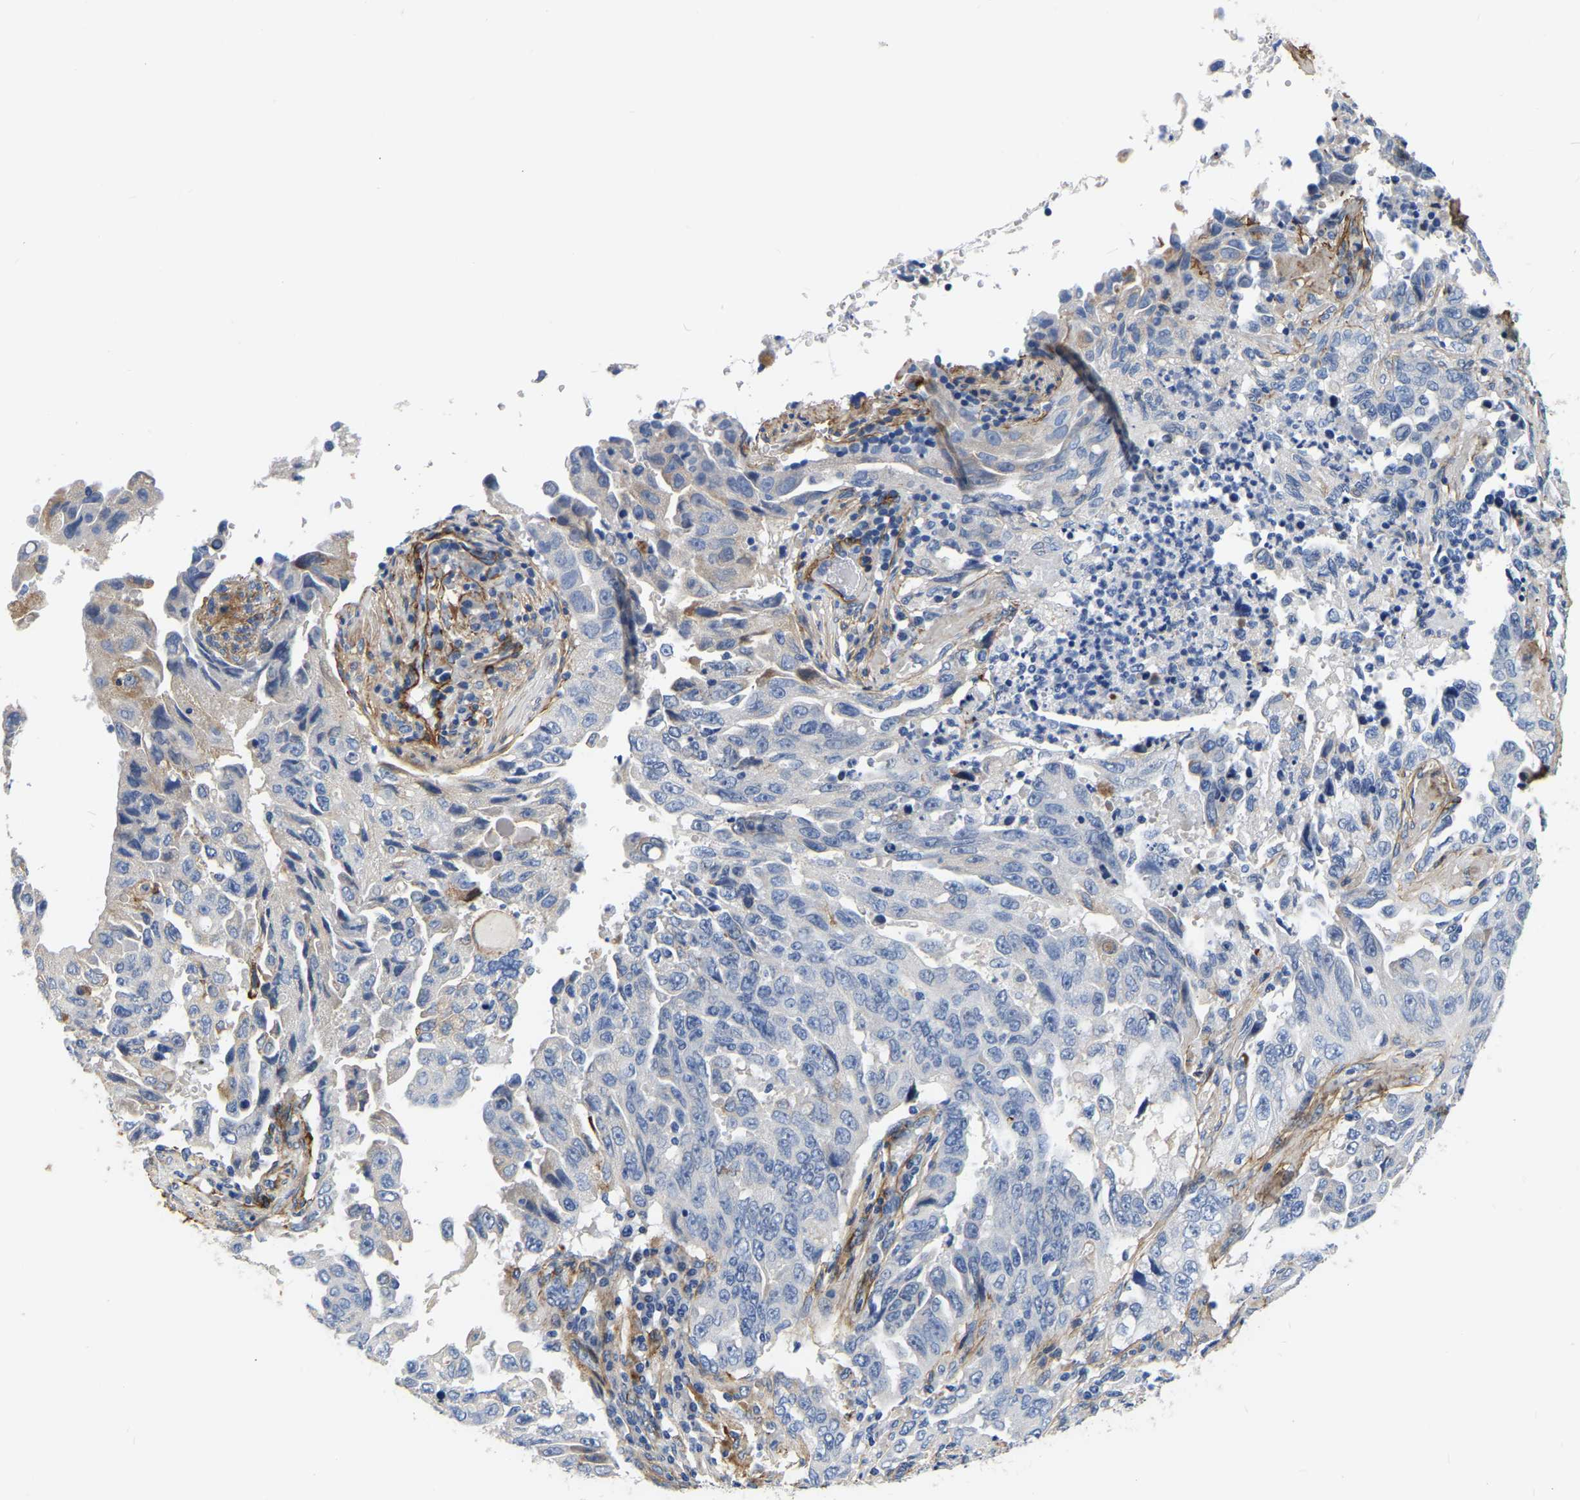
{"staining": {"intensity": "negative", "quantity": "none", "location": "none"}, "tissue": "lung cancer", "cell_type": "Tumor cells", "image_type": "cancer", "snomed": [{"axis": "morphology", "description": "Adenocarcinoma, NOS"}, {"axis": "topography", "description": "Lung"}], "caption": "This image is of adenocarcinoma (lung) stained with immunohistochemistry to label a protein in brown with the nuclei are counter-stained blue. There is no staining in tumor cells.", "gene": "COL6A1", "patient": {"sex": "female", "age": 51}}